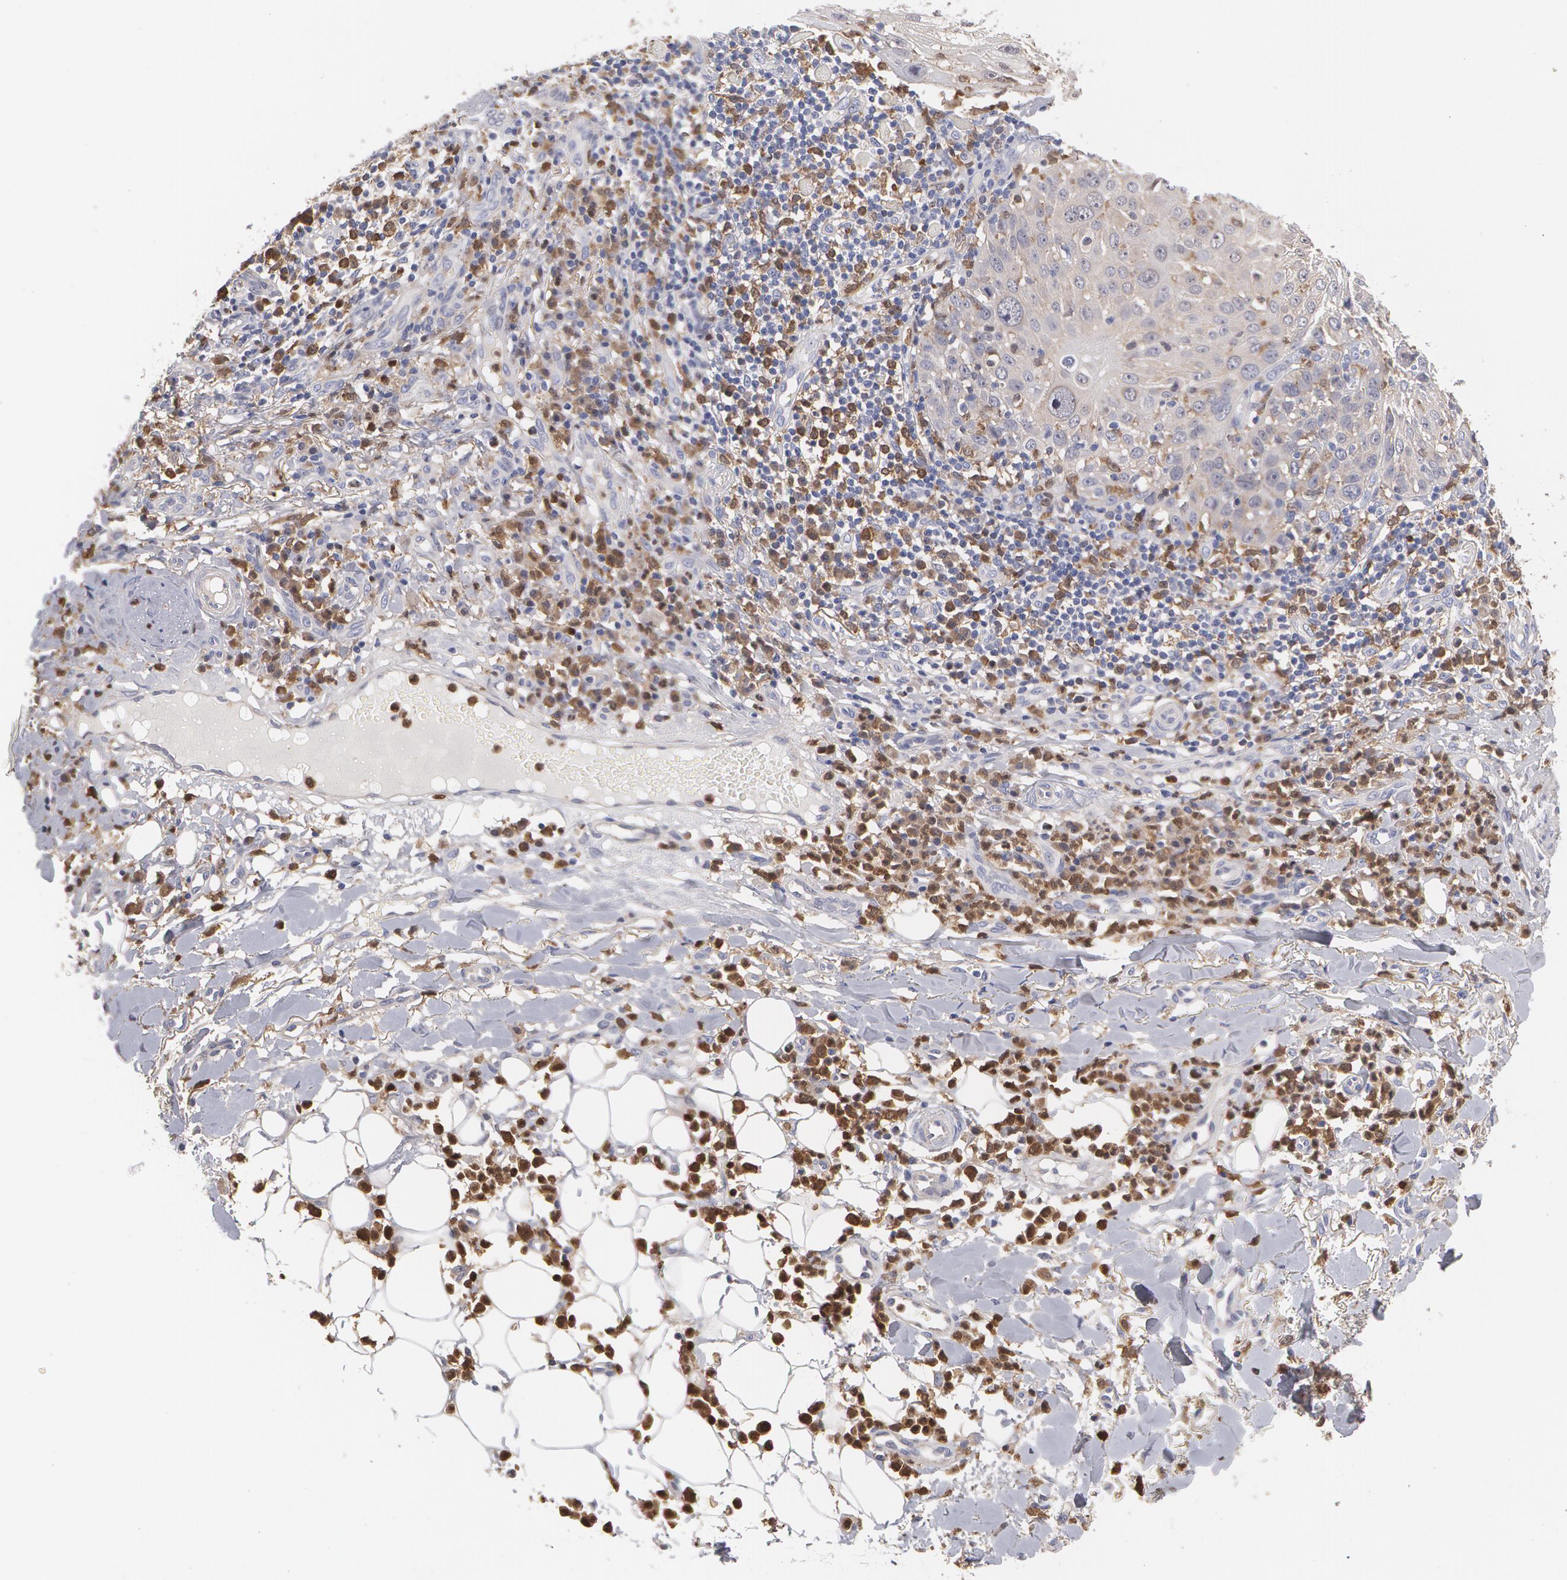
{"staining": {"intensity": "weak", "quantity": "25%-75%", "location": "cytoplasmic/membranous"}, "tissue": "skin cancer", "cell_type": "Tumor cells", "image_type": "cancer", "snomed": [{"axis": "morphology", "description": "Squamous cell carcinoma, NOS"}, {"axis": "topography", "description": "Skin"}], "caption": "Skin squamous cell carcinoma stained with immunohistochemistry (IHC) exhibits weak cytoplasmic/membranous positivity in about 25%-75% of tumor cells.", "gene": "SYK", "patient": {"sex": "female", "age": 89}}